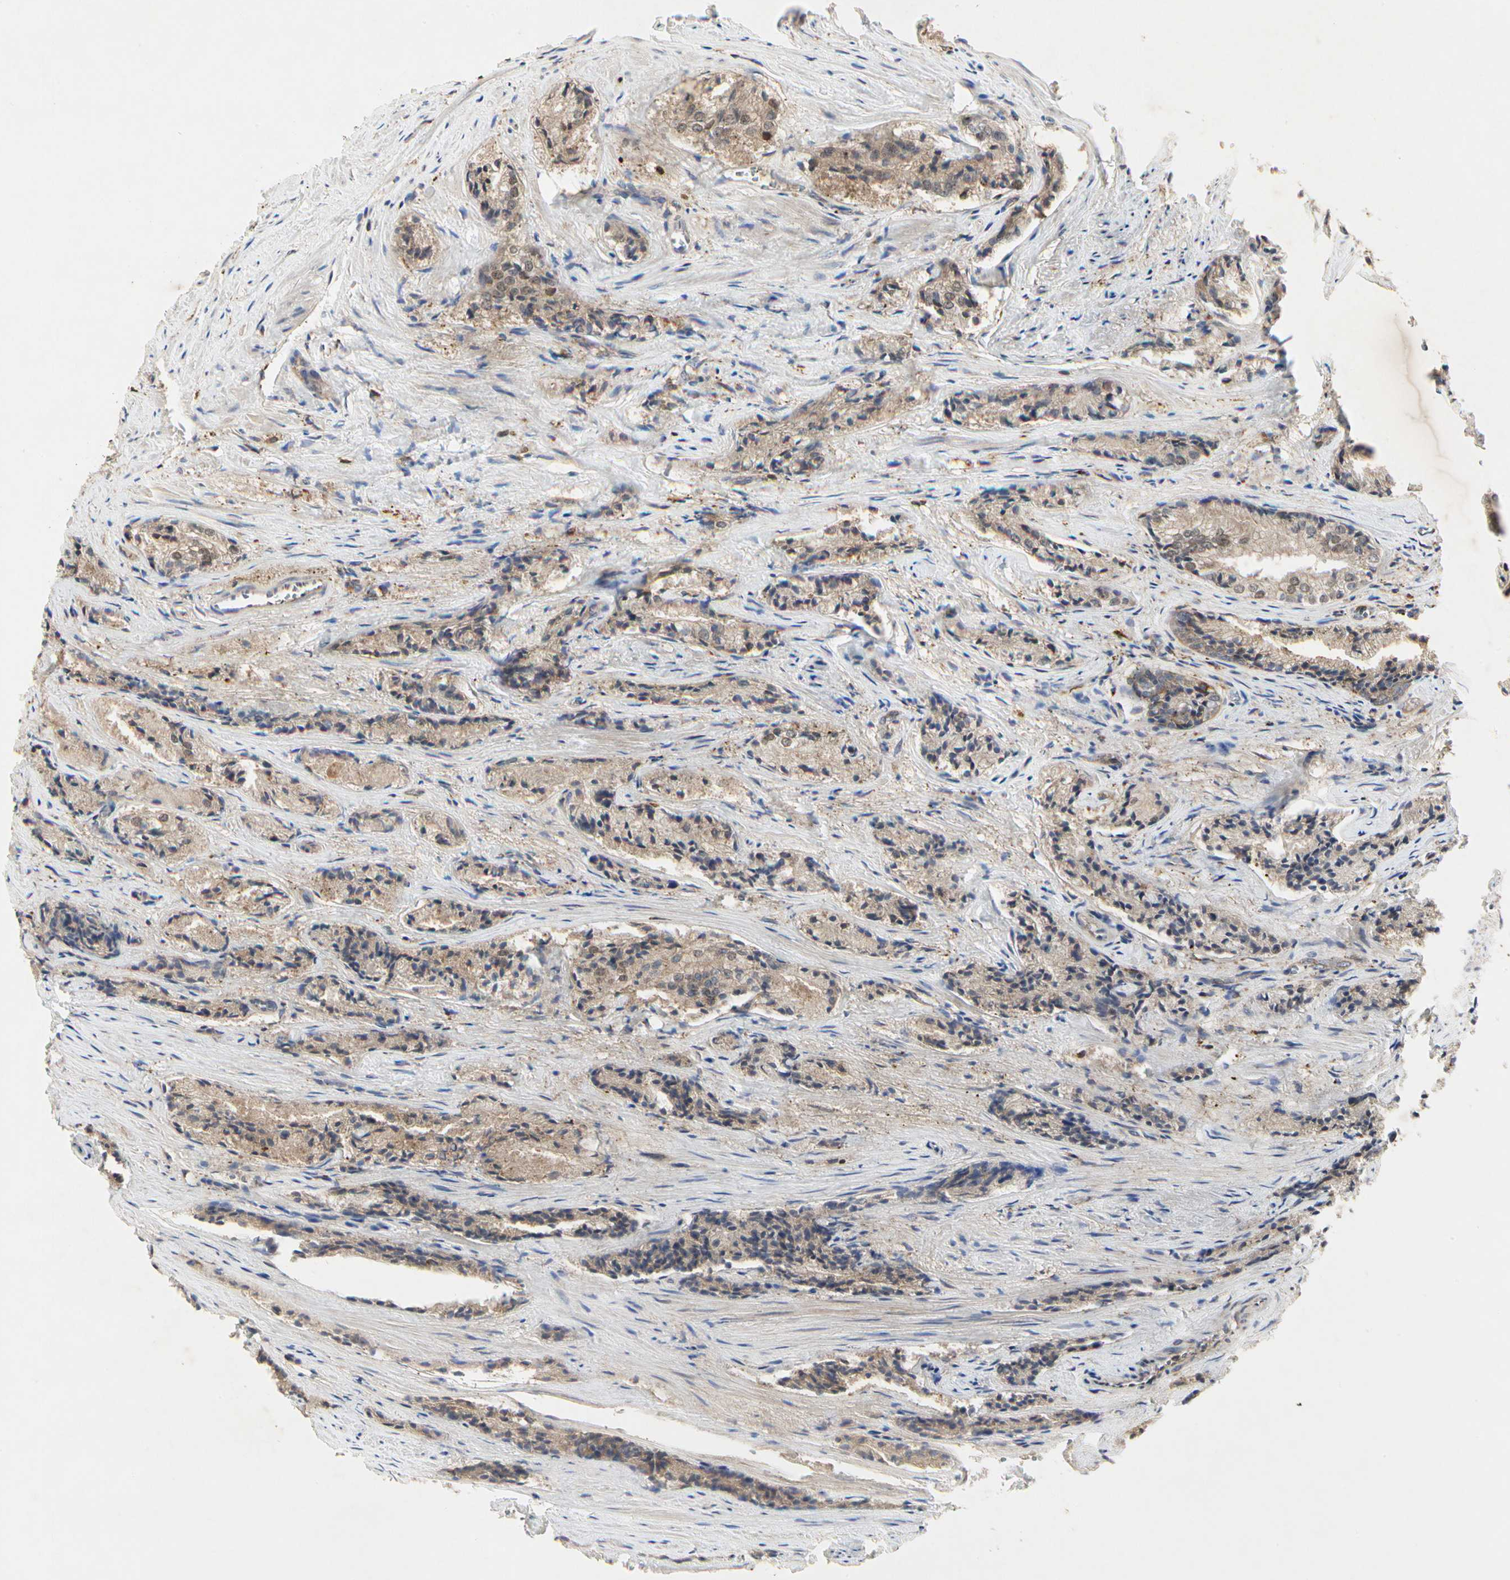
{"staining": {"intensity": "moderate", "quantity": ">75%", "location": "cytoplasmic/membranous,nuclear"}, "tissue": "prostate cancer", "cell_type": "Tumor cells", "image_type": "cancer", "snomed": [{"axis": "morphology", "description": "Adenocarcinoma, Low grade"}, {"axis": "topography", "description": "Prostate"}], "caption": "Immunohistochemical staining of human prostate low-grade adenocarcinoma shows moderate cytoplasmic/membranous and nuclear protein staining in approximately >75% of tumor cells.", "gene": "NAPG", "patient": {"sex": "male", "age": 60}}